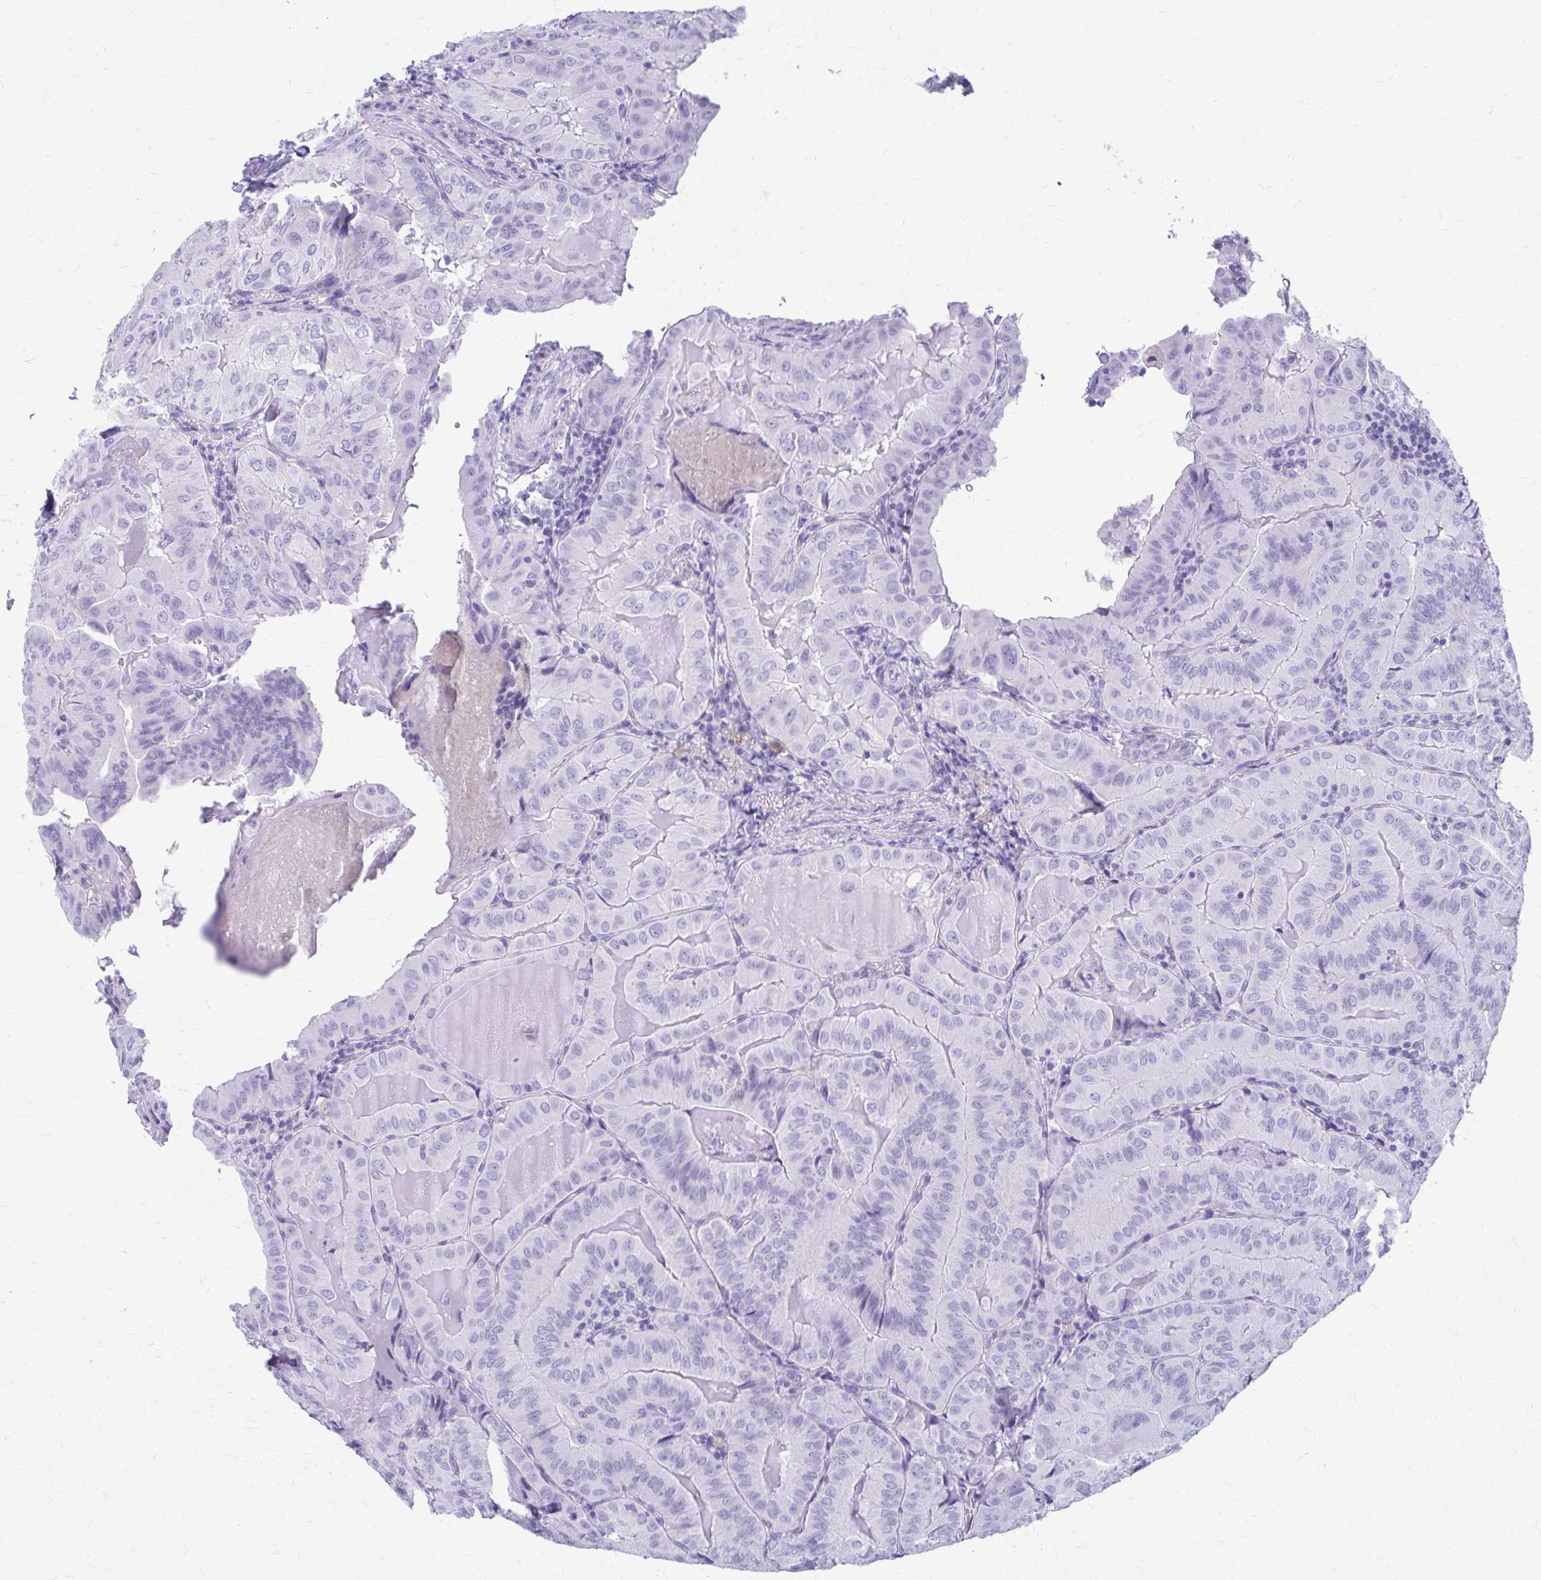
{"staining": {"intensity": "negative", "quantity": "none", "location": "none"}, "tissue": "thyroid cancer", "cell_type": "Tumor cells", "image_type": "cancer", "snomed": [{"axis": "morphology", "description": "Papillary adenocarcinoma, NOS"}, {"axis": "topography", "description": "Thyroid gland"}], "caption": "Immunohistochemistry histopathology image of neoplastic tissue: human thyroid papillary adenocarcinoma stained with DAB (3,3'-diaminobenzidine) shows no significant protein staining in tumor cells.", "gene": "CELF5", "patient": {"sex": "female", "age": 68}}